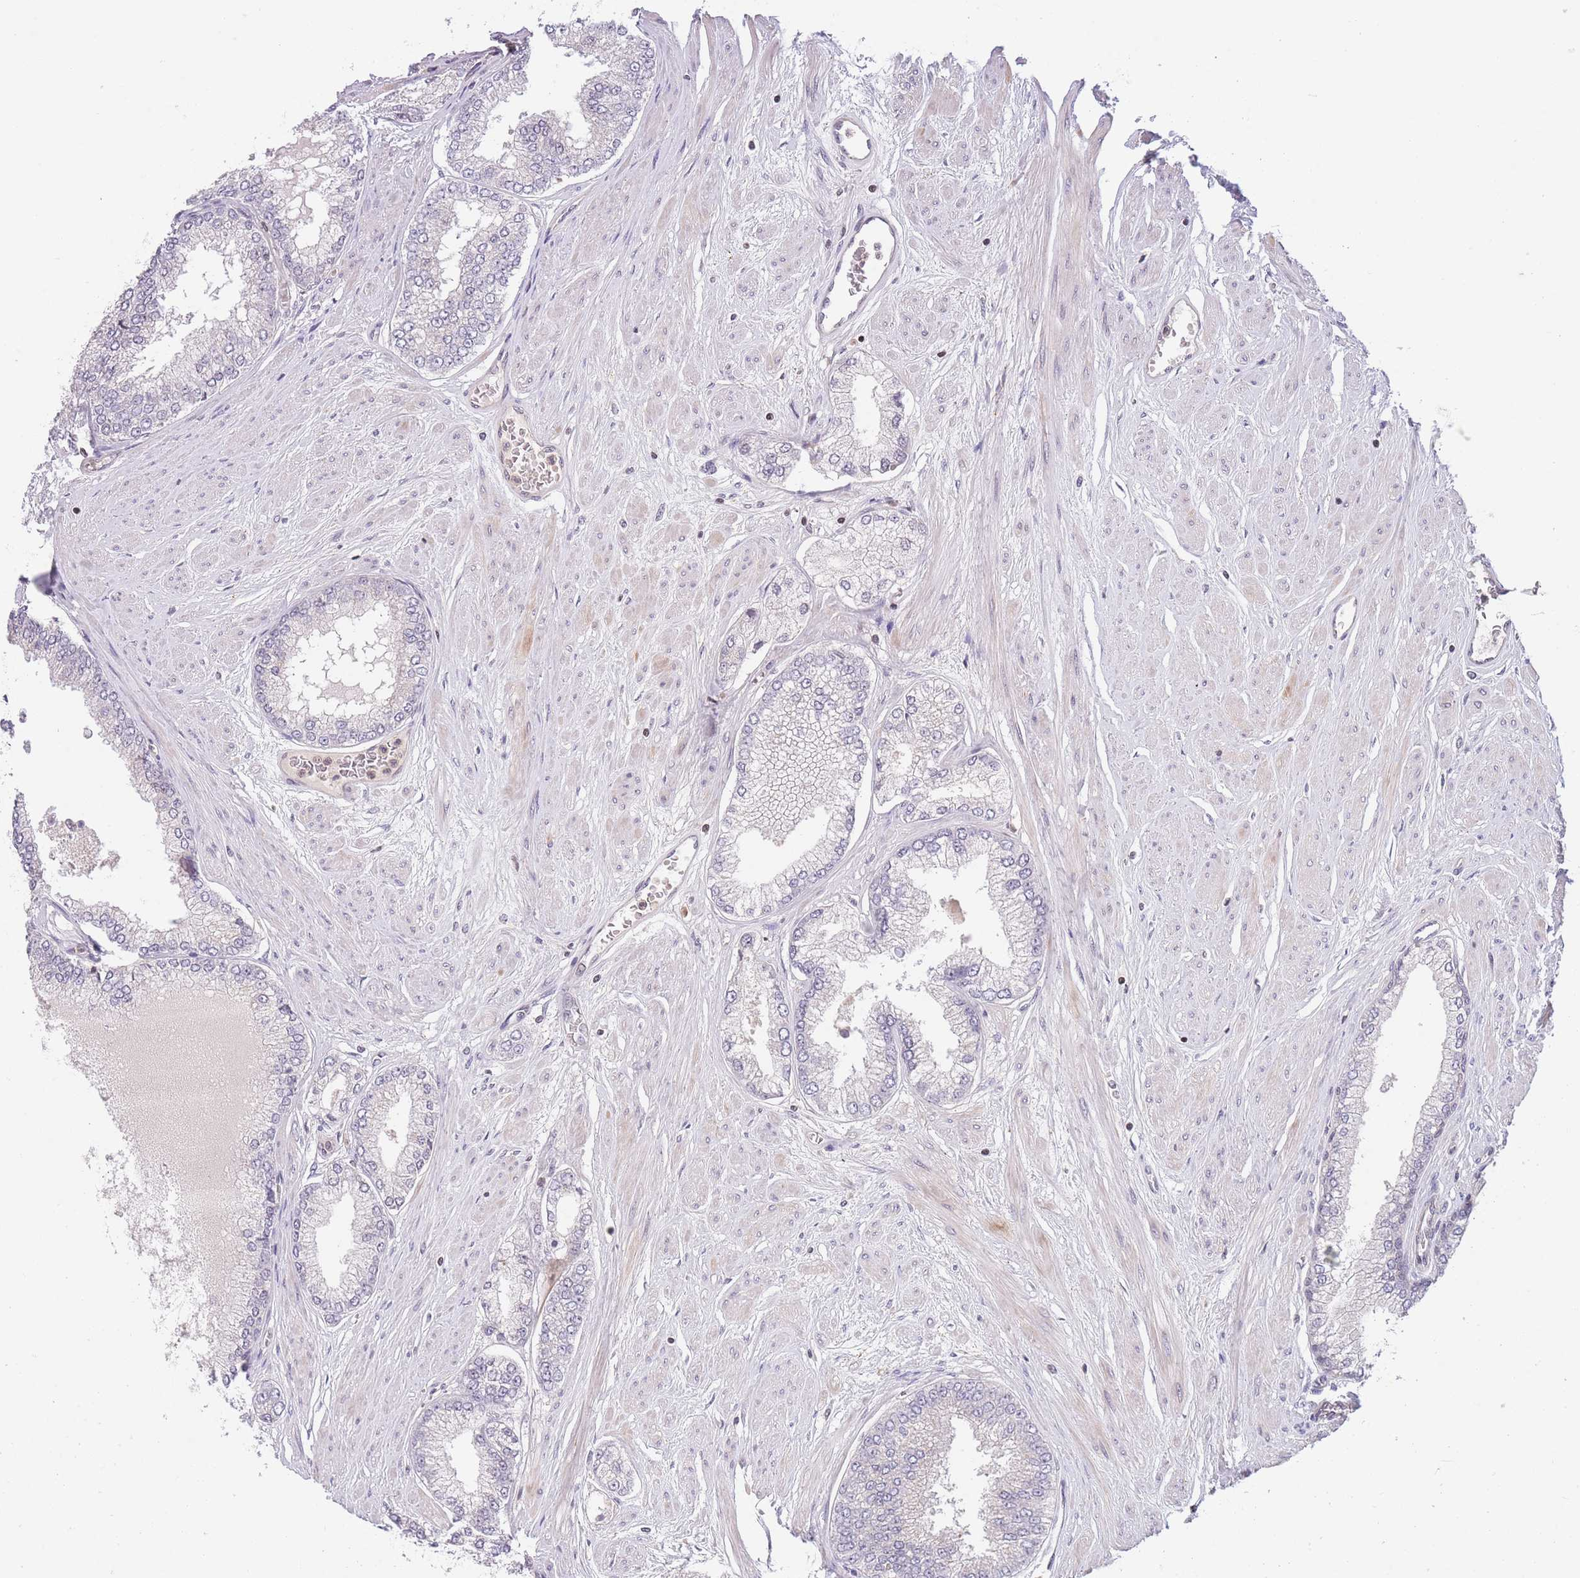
{"staining": {"intensity": "negative", "quantity": "none", "location": "none"}, "tissue": "prostate cancer", "cell_type": "Tumor cells", "image_type": "cancer", "snomed": [{"axis": "morphology", "description": "Adenocarcinoma, Low grade"}, {"axis": "topography", "description": "Prostate"}], "caption": "This image is of adenocarcinoma (low-grade) (prostate) stained with IHC to label a protein in brown with the nuclei are counter-stained blue. There is no staining in tumor cells.", "gene": "SLC35F5", "patient": {"sex": "male", "age": 55}}